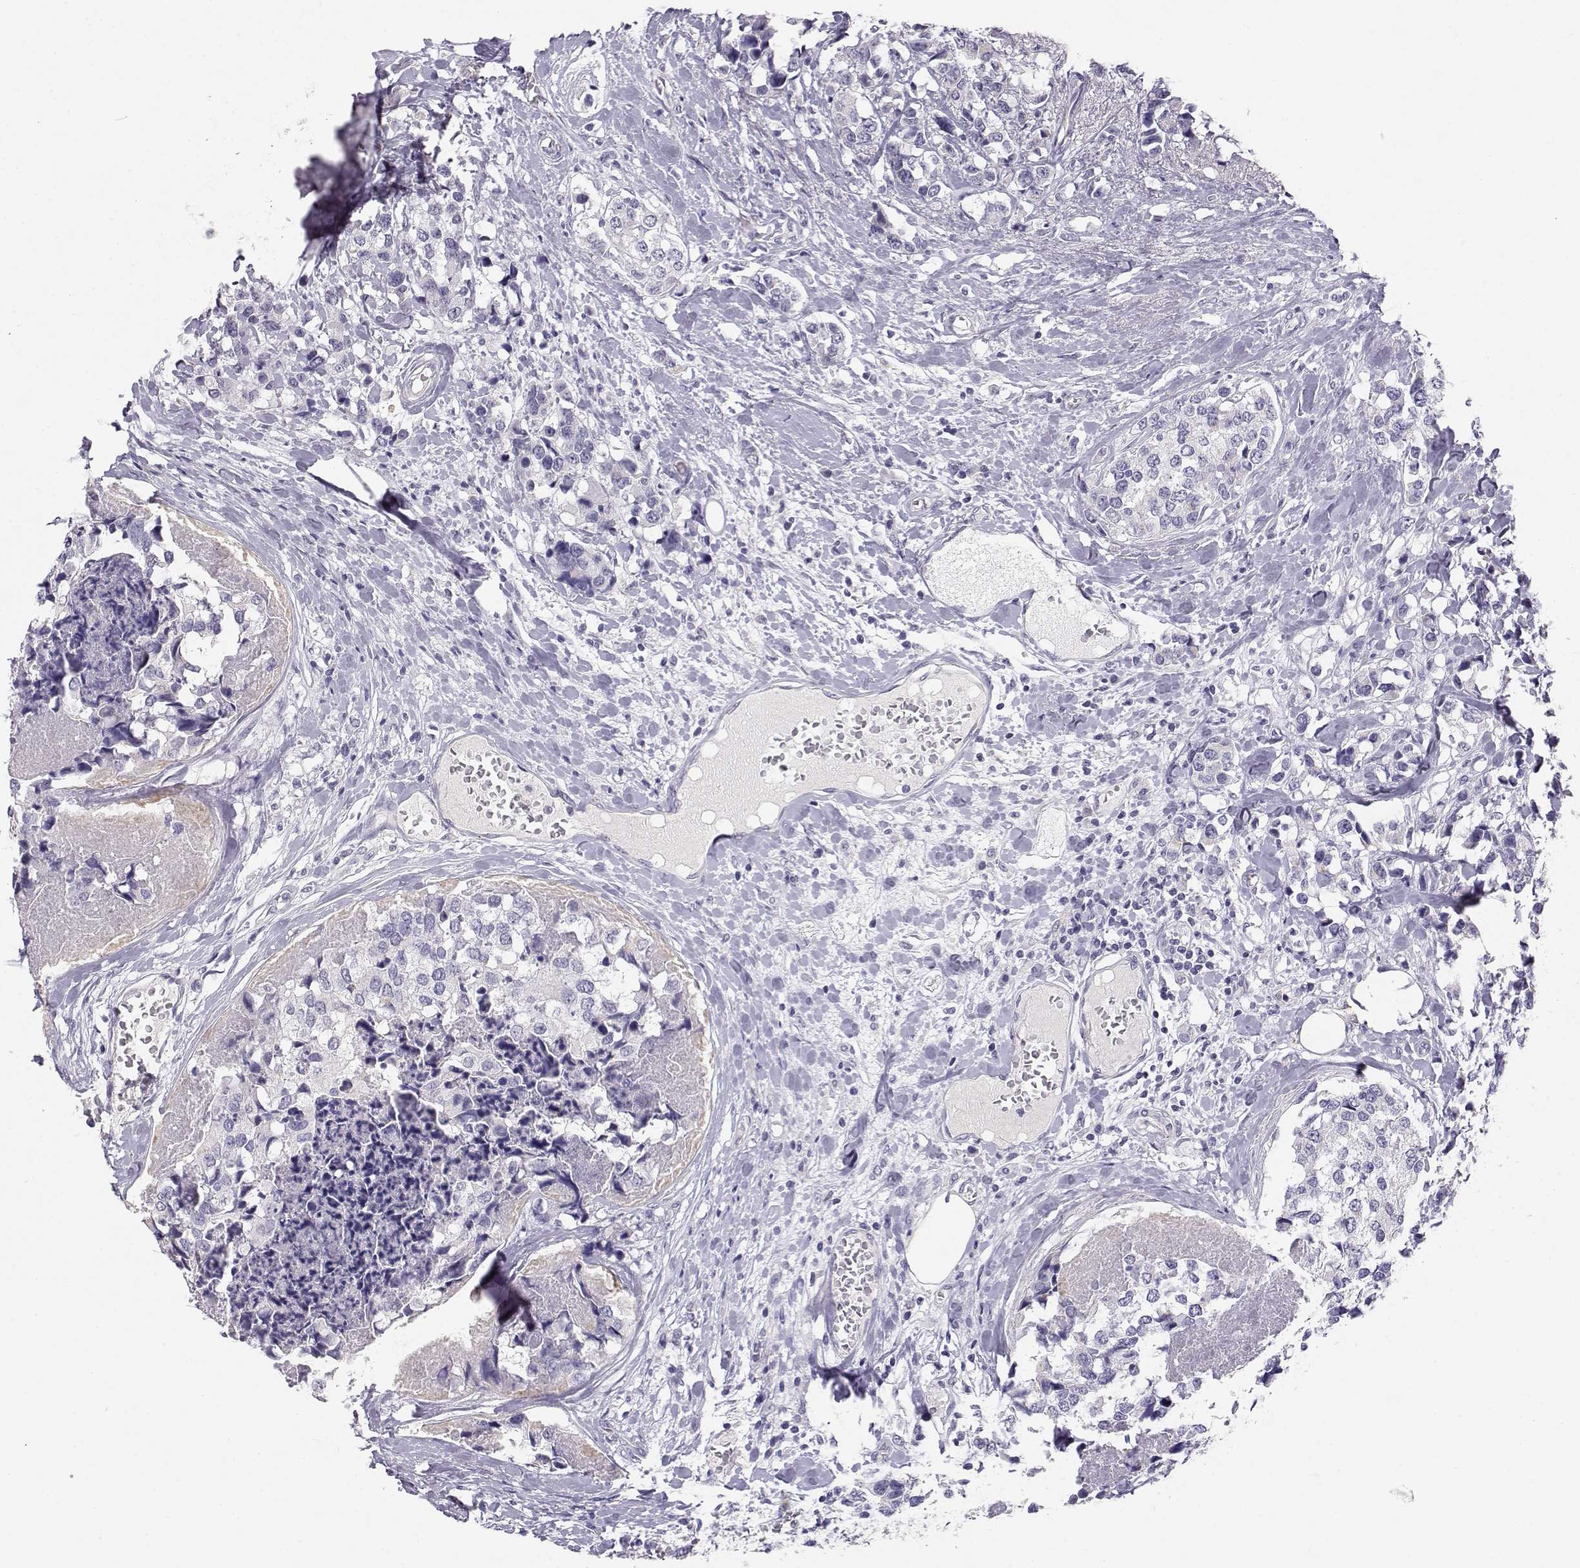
{"staining": {"intensity": "negative", "quantity": "none", "location": "none"}, "tissue": "breast cancer", "cell_type": "Tumor cells", "image_type": "cancer", "snomed": [{"axis": "morphology", "description": "Lobular carcinoma"}, {"axis": "topography", "description": "Breast"}], "caption": "DAB immunohistochemical staining of lobular carcinoma (breast) exhibits no significant staining in tumor cells.", "gene": "ENDOU", "patient": {"sex": "female", "age": 59}}